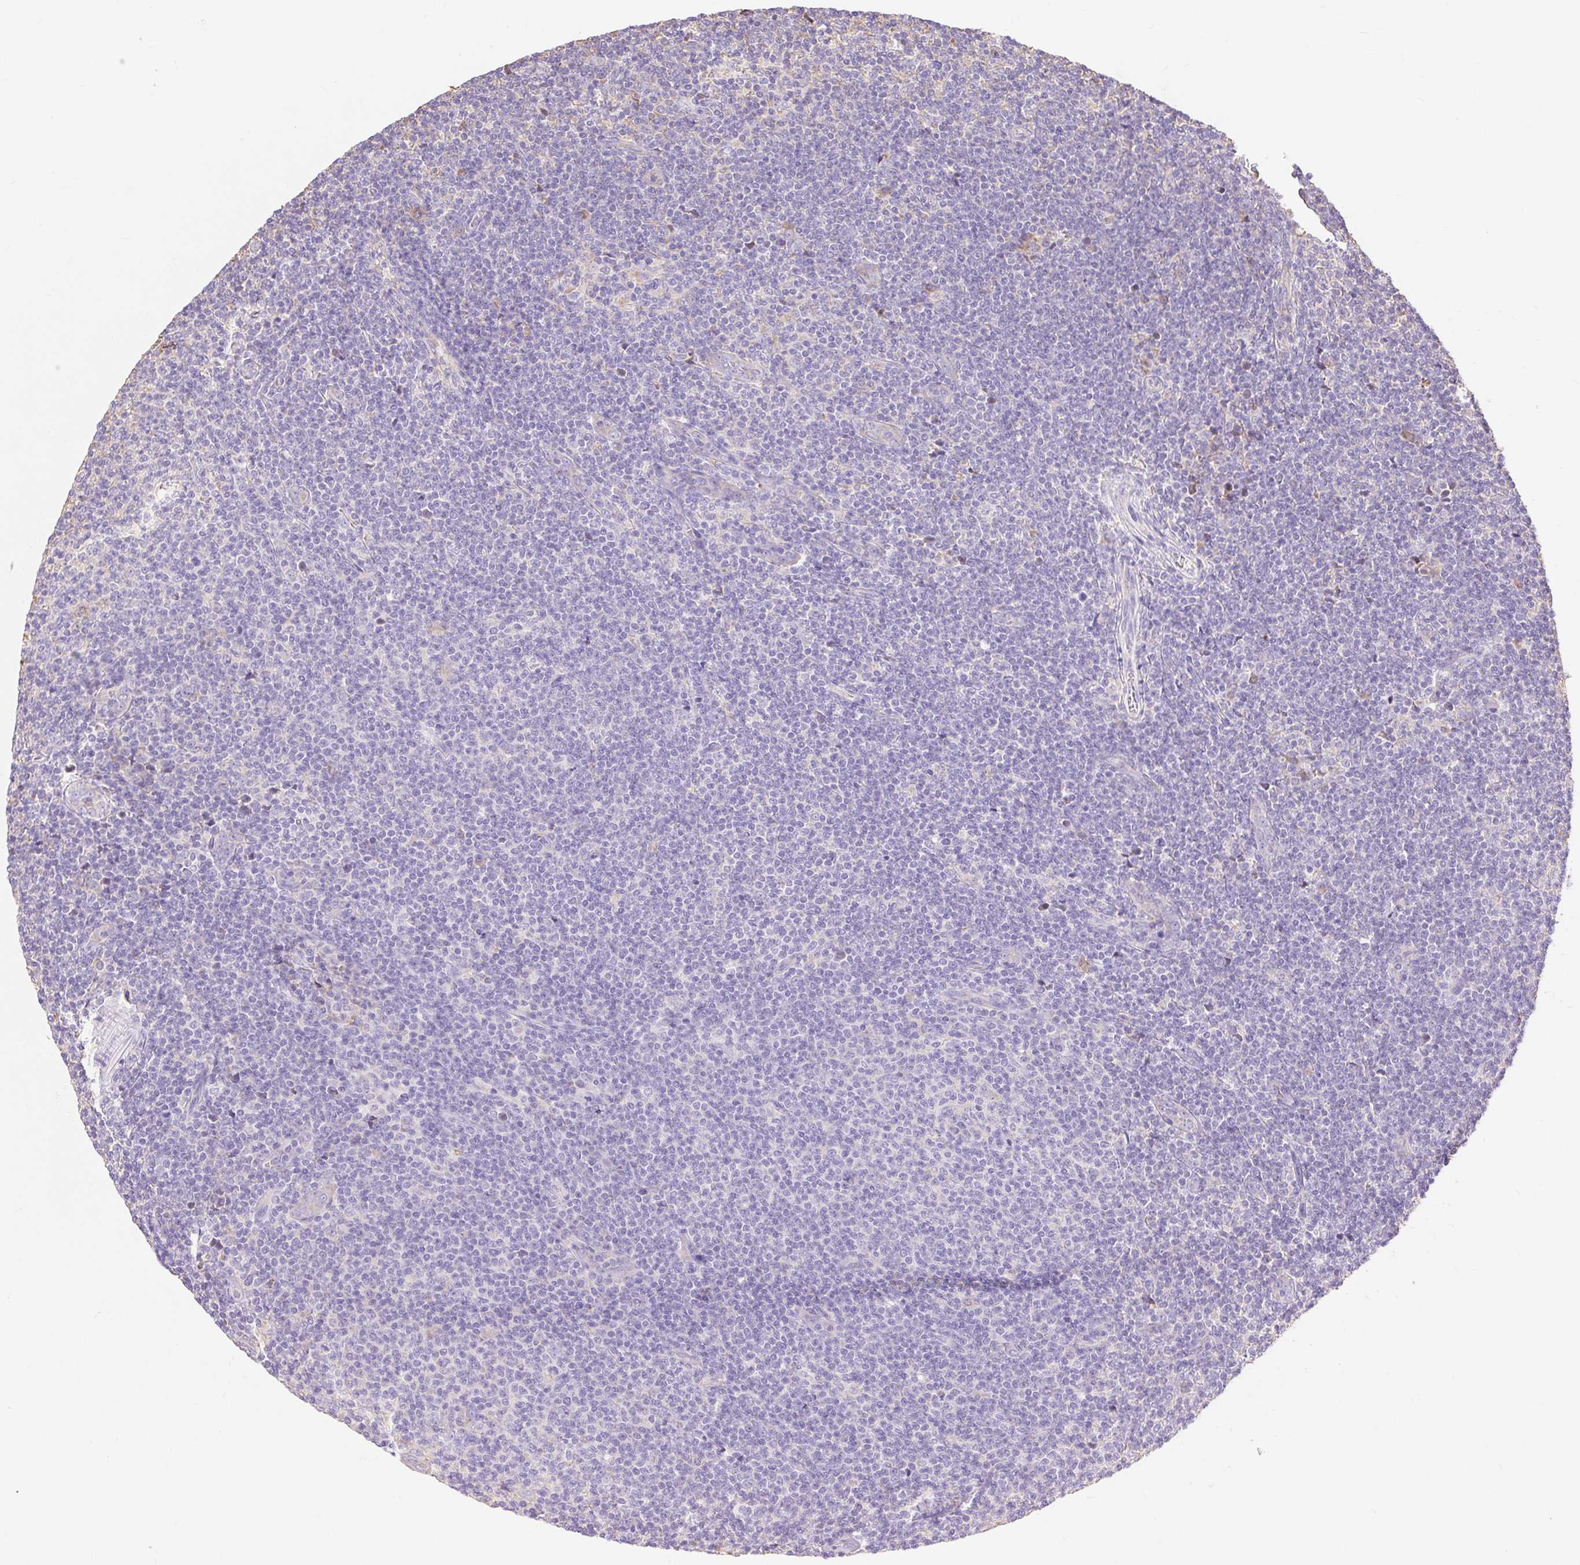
{"staining": {"intensity": "negative", "quantity": "none", "location": "none"}, "tissue": "lymphoma", "cell_type": "Tumor cells", "image_type": "cancer", "snomed": [{"axis": "morphology", "description": "Malignant lymphoma, non-Hodgkin's type, Low grade"}, {"axis": "topography", "description": "Lymph node"}], "caption": "Lymphoma was stained to show a protein in brown. There is no significant expression in tumor cells.", "gene": "RPS17", "patient": {"sex": "male", "age": 66}}